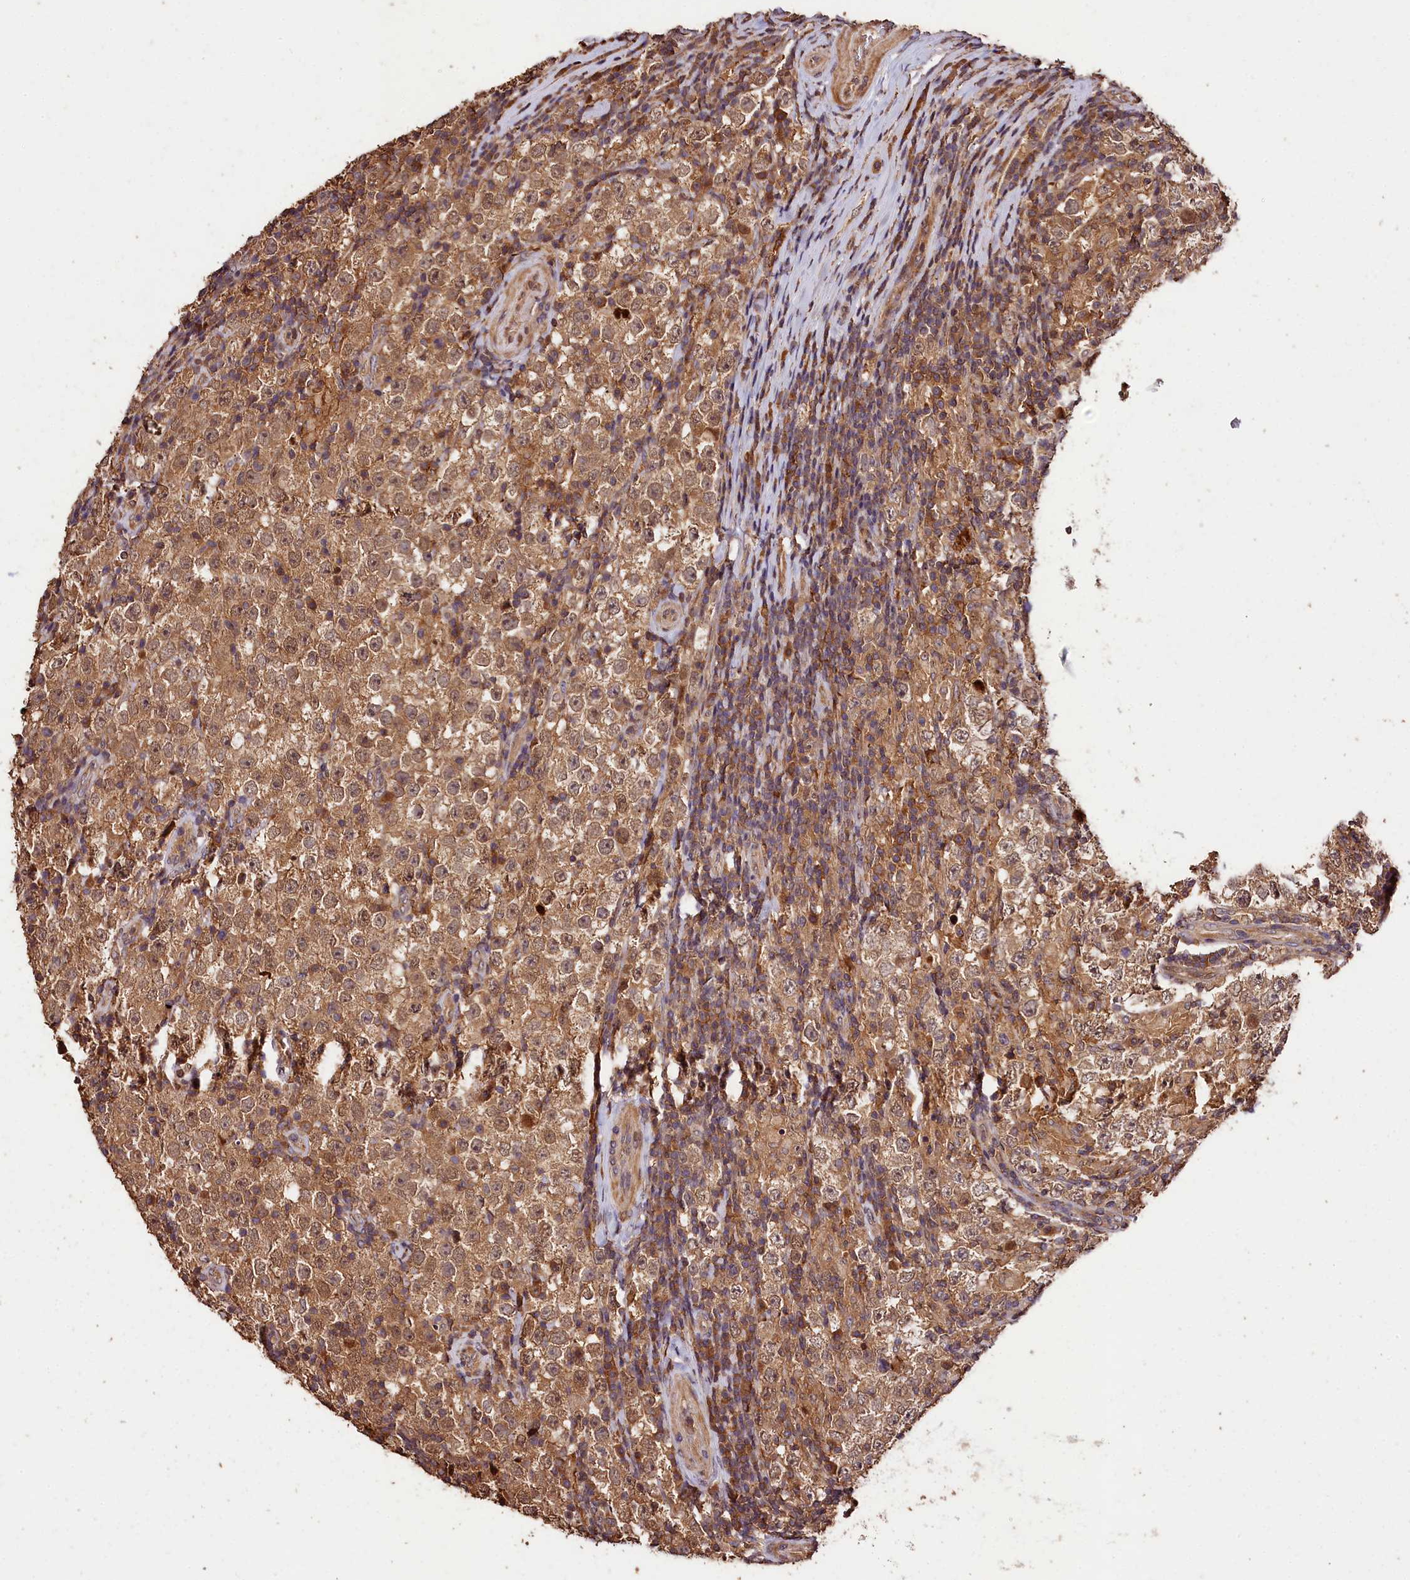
{"staining": {"intensity": "moderate", "quantity": ">75%", "location": "cytoplasmic/membranous"}, "tissue": "testis cancer", "cell_type": "Tumor cells", "image_type": "cancer", "snomed": [{"axis": "morphology", "description": "Normal tissue, NOS"}, {"axis": "morphology", "description": "Urothelial carcinoma, High grade"}, {"axis": "morphology", "description": "Seminoma, NOS"}, {"axis": "morphology", "description": "Carcinoma, Embryonal, NOS"}, {"axis": "topography", "description": "Urinary bladder"}, {"axis": "topography", "description": "Testis"}], "caption": "Testis cancer stained with IHC exhibits moderate cytoplasmic/membranous positivity in approximately >75% of tumor cells. Immunohistochemistry stains the protein in brown and the nuclei are stained blue.", "gene": "KPTN", "patient": {"sex": "male", "age": 41}}